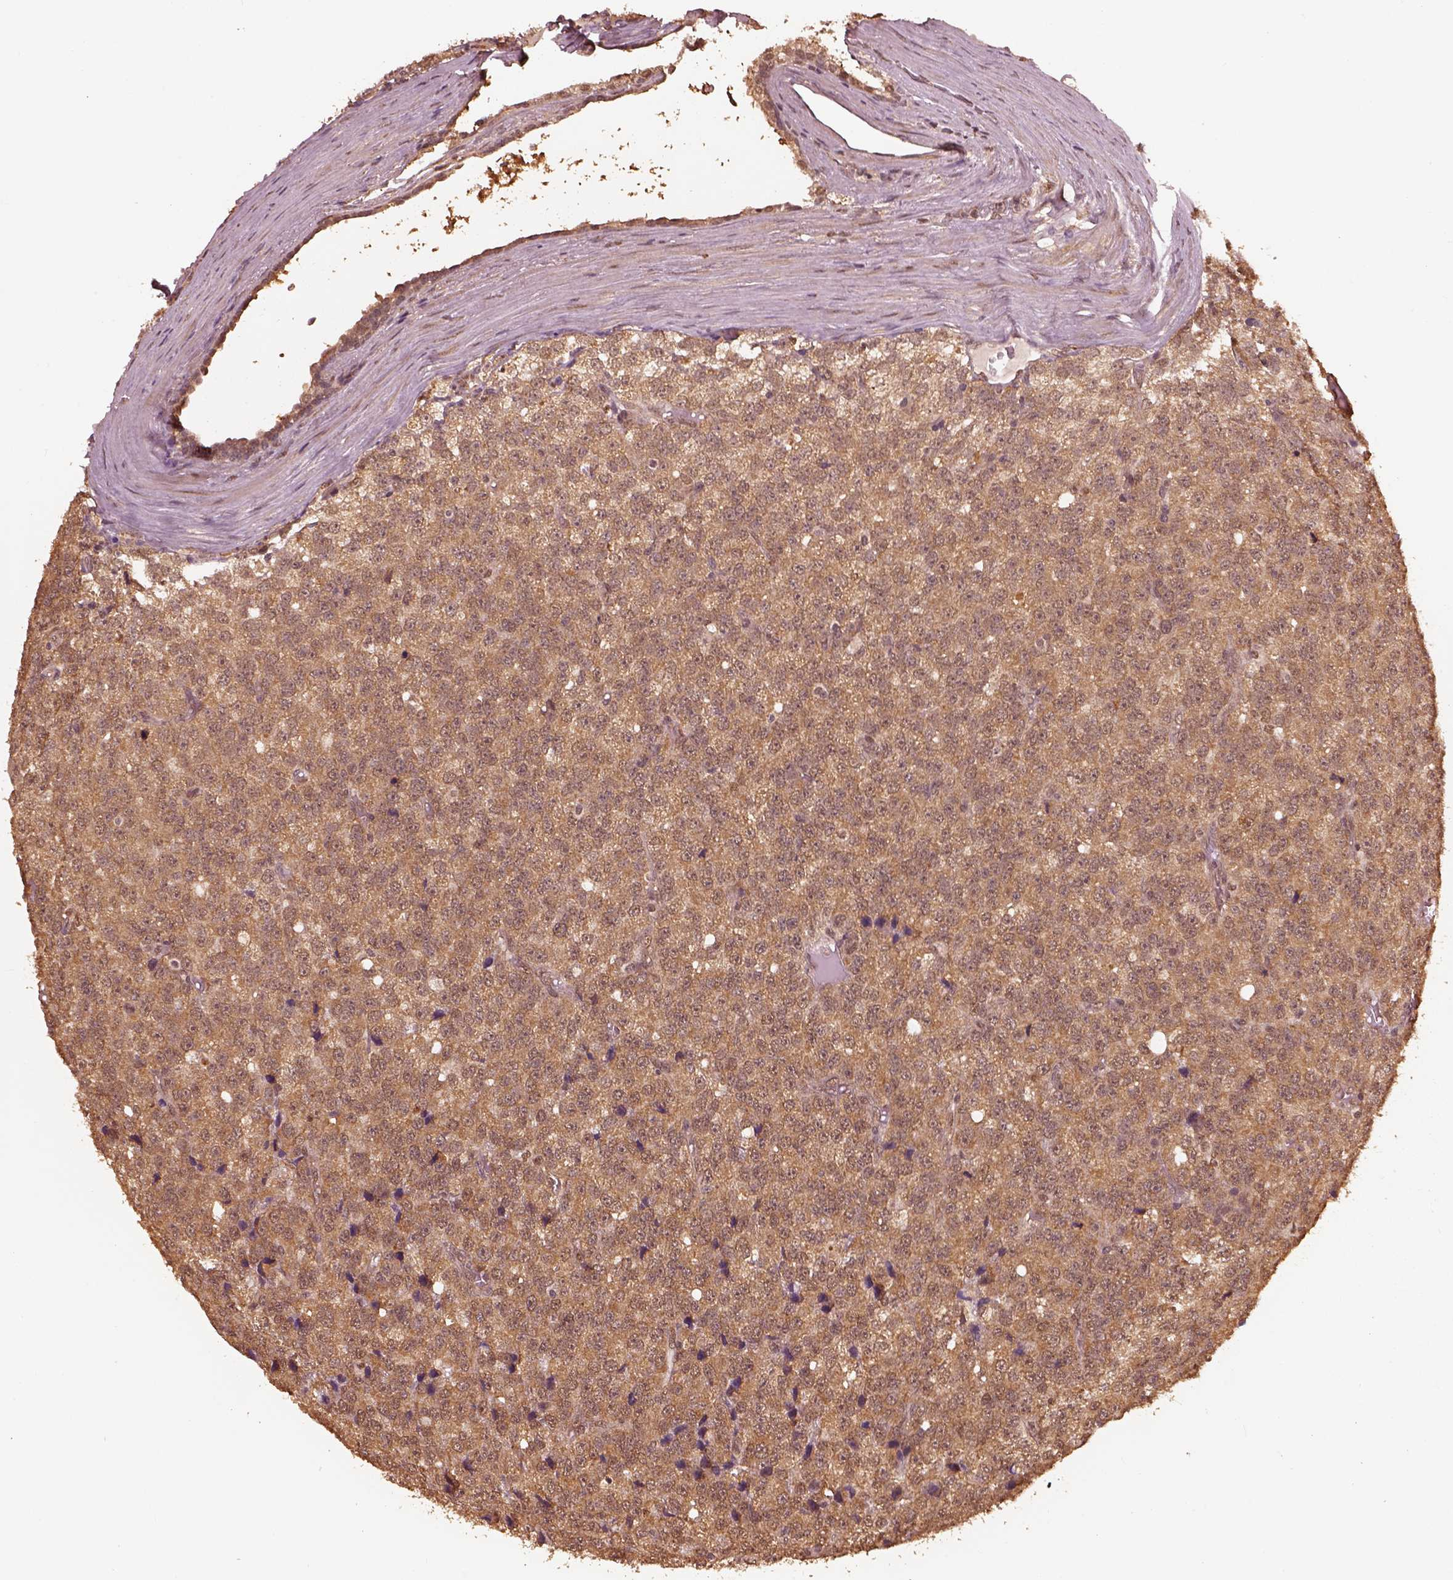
{"staining": {"intensity": "moderate", "quantity": ">75%", "location": "cytoplasmic/membranous"}, "tissue": "prostate cancer", "cell_type": "Tumor cells", "image_type": "cancer", "snomed": [{"axis": "morphology", "description": "Adenocarcinoma, High grade"}, {"axis": "topography", "description": "Prostate and seminal vesicle, NOS"}], "caption": "A micrograph showing moderate cytoplasmic/membranous positivity in approximately >75% of tumor cells in prostate cancer (high-grade adenocarcinoma), as visualized by brown immunohistochemical staining.", "gene": "PSMC5", "patient": {"sex": "male", "age": 62}}